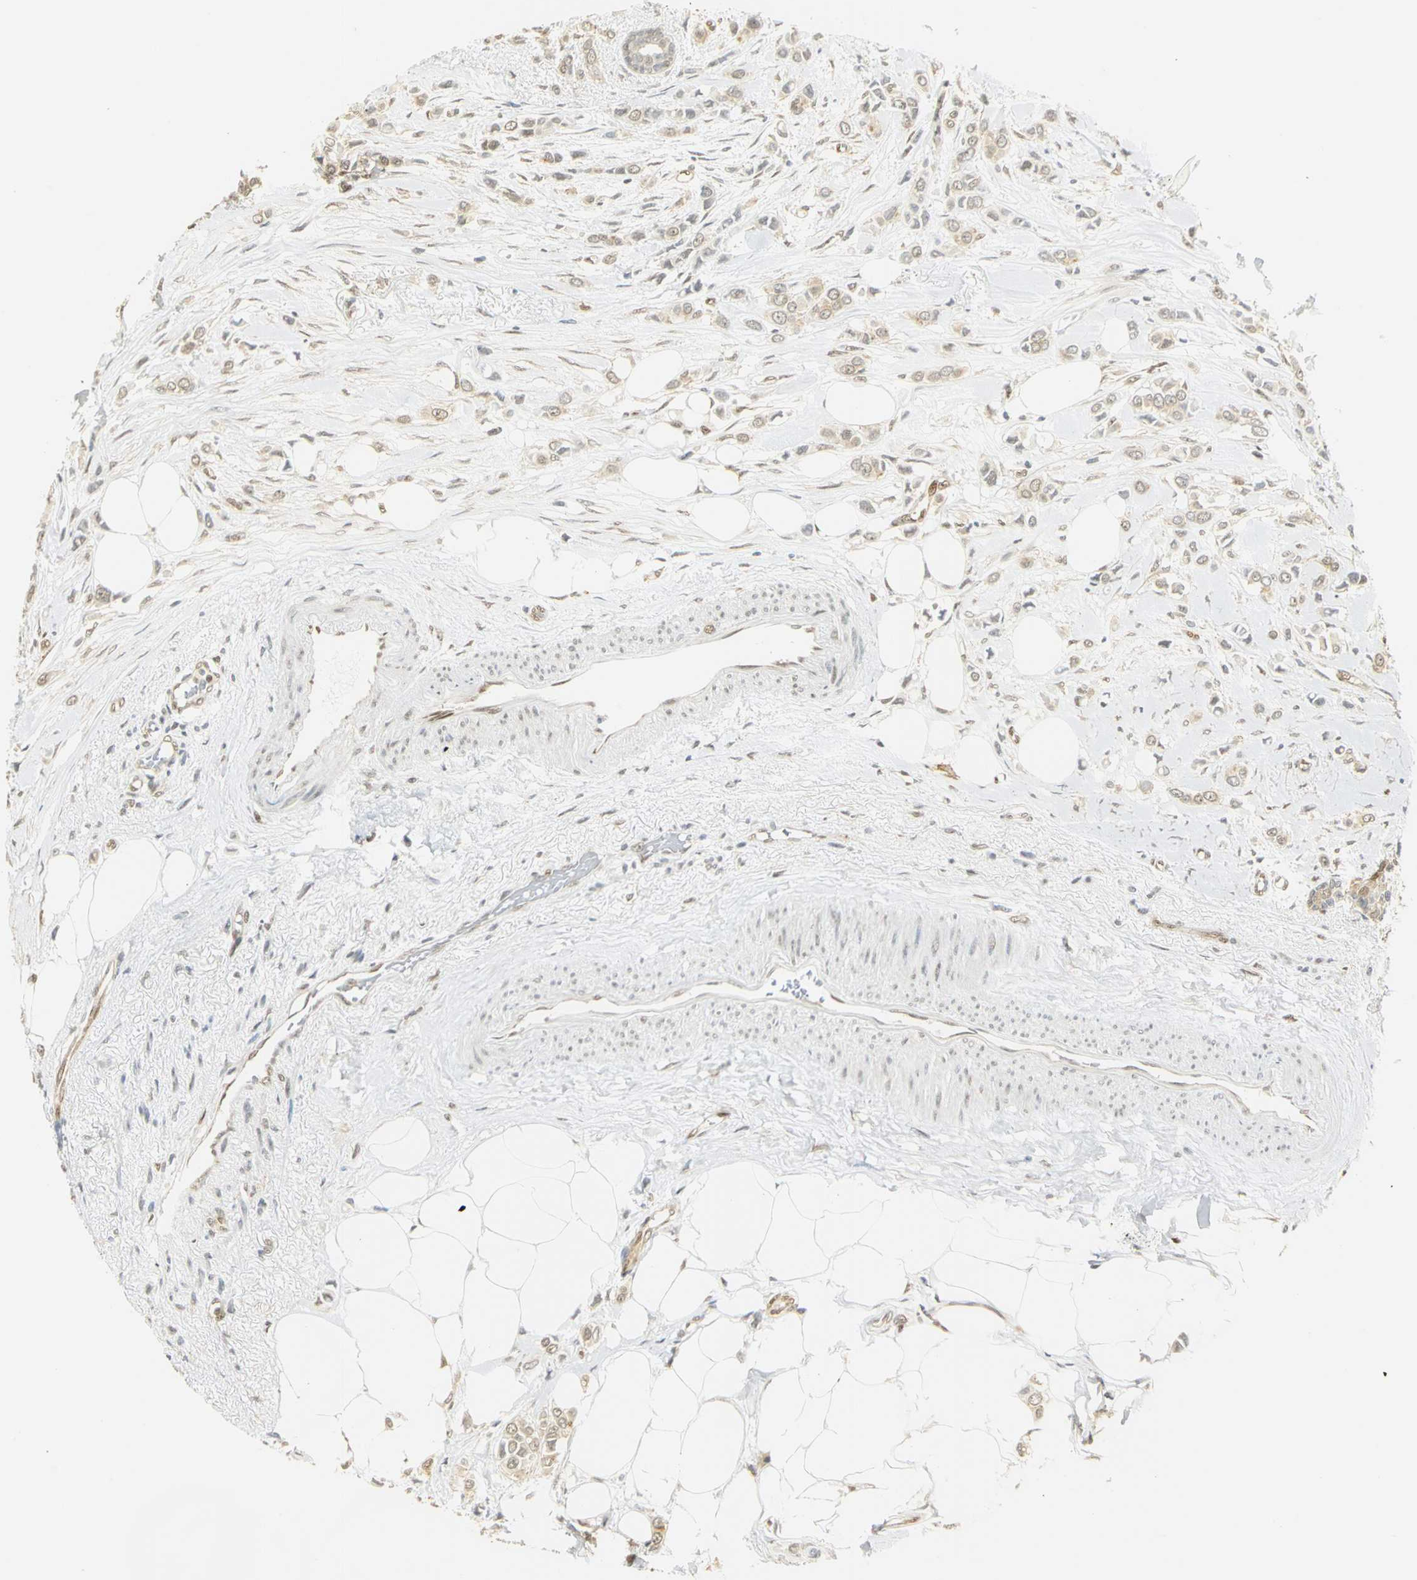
{"staining": {"intensity": "weak", "quantity": "25%-75%", "location": "cytoplasmic/membranous,nuclear"}, "tissue": "breast cancer", "cell_type": "Tumor cells", "image_type": "cancer", "snomed": [{"axis": "morphology", "description": "Lobular carcinoma"}, {"axis": "topography", "description": "Breast"}], "caption": "Immunohistochemistry (IHC) photomicrograph of neoplastic tissue: human breast lobular carcinoma stained using immunohistochemistry shows low levels of weak protein expression localized specifically in the cytoplasmic/membranous and nuclear of tumor cells, appearing as a cytoplasmic/membranous and nuclear brown color.", "gene": "DDX5", "patient": {"sex": "female", "age": 51}}